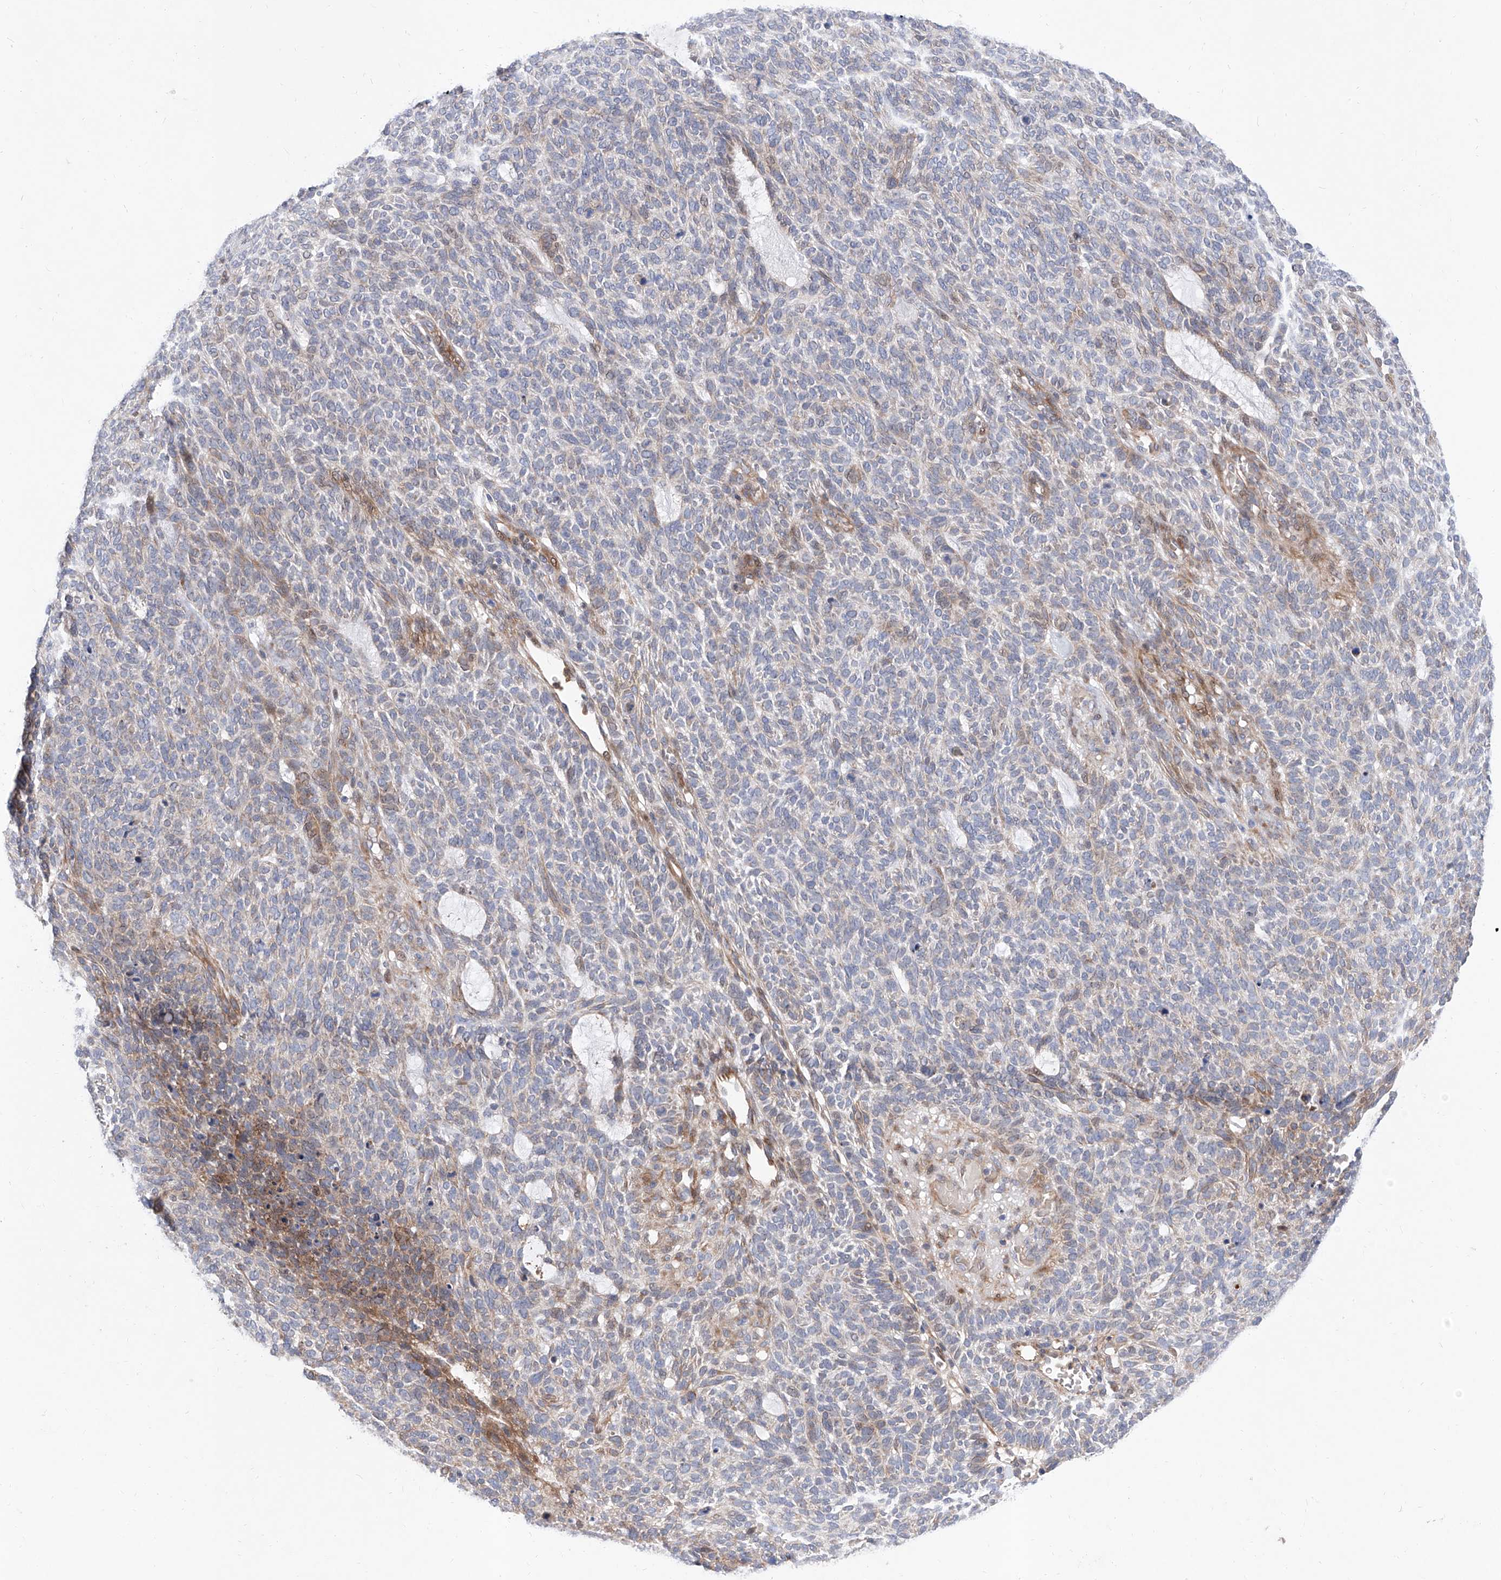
{"staining": {"intensity": "moderate", "quantity": "<25%", "location": "cytoplasmic/membranous"}, "tissue": "skin cancer", "cell_type": "Tumor cells", "image_type": "cancer", "snomed": [{"axis": "morphology", "description": "Squamous cell carcinoma, NOS"}, {"axis": "topography", "description": "Skin"}], "caption": "Protein analysis of skin cancer (squamous cell carcinoma) tissue demonstrates moderate cytoplasmic/membranous staining in approximately <25% of tumor cells.", "gene": "FUCA2", "patient": {"sex": "female", "age": 90}}